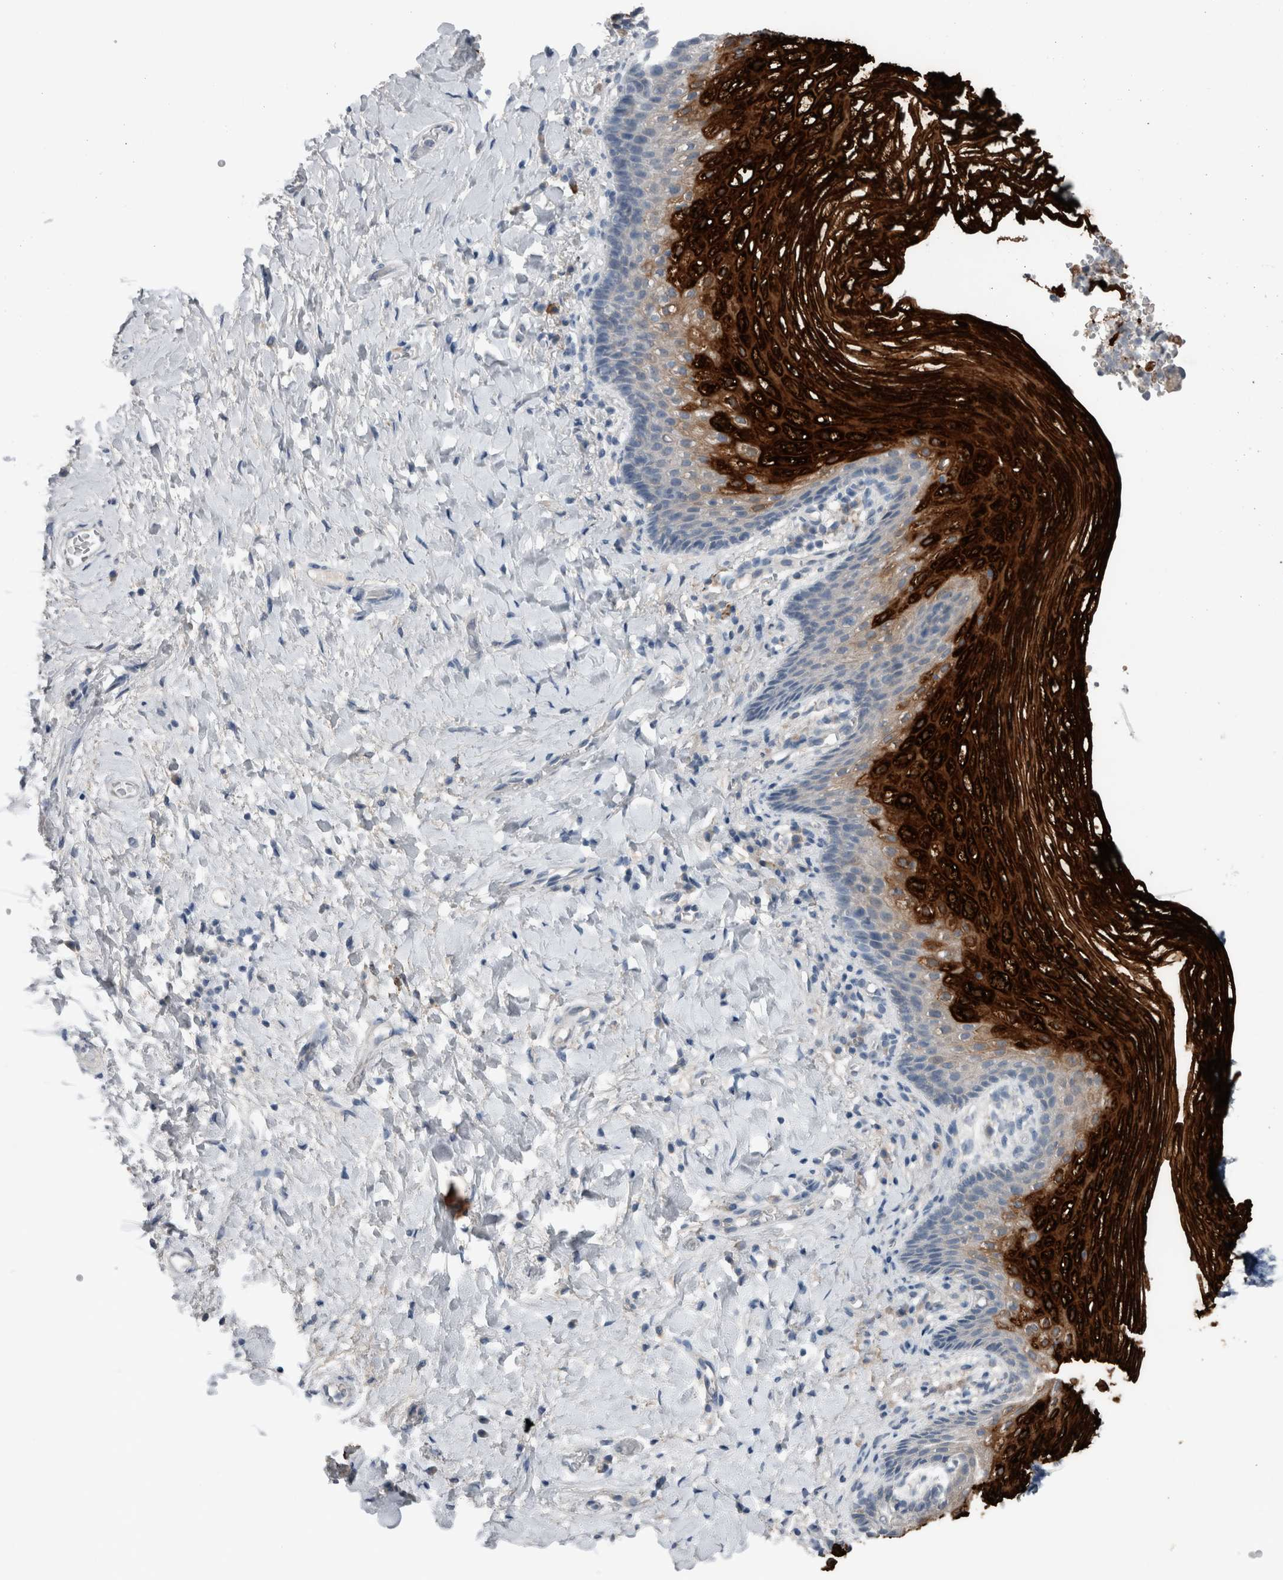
{"staining": {"intensity": "strong", "quantity": "25%-75%", "location": "cytoplasmic/membranous"}, "tissue": "vagina", "cell_type": "Squamous epithelial cells", "image_type": "normal", "snomed": [{"axis": "morphology", "description": "Normal tissue, NOS"}, {"axis": "topography", "description": "Vagina"}], "caption": "Immunohistochemical staining of unremarkable human vagina demonstrates 25%-75% levels of strong cytoplasmic/membranous protein positivity in about 25%-75% of squamous epithelial cells.", "gene": "CRNN", "patient": {"sex": "female", "age": 60}}